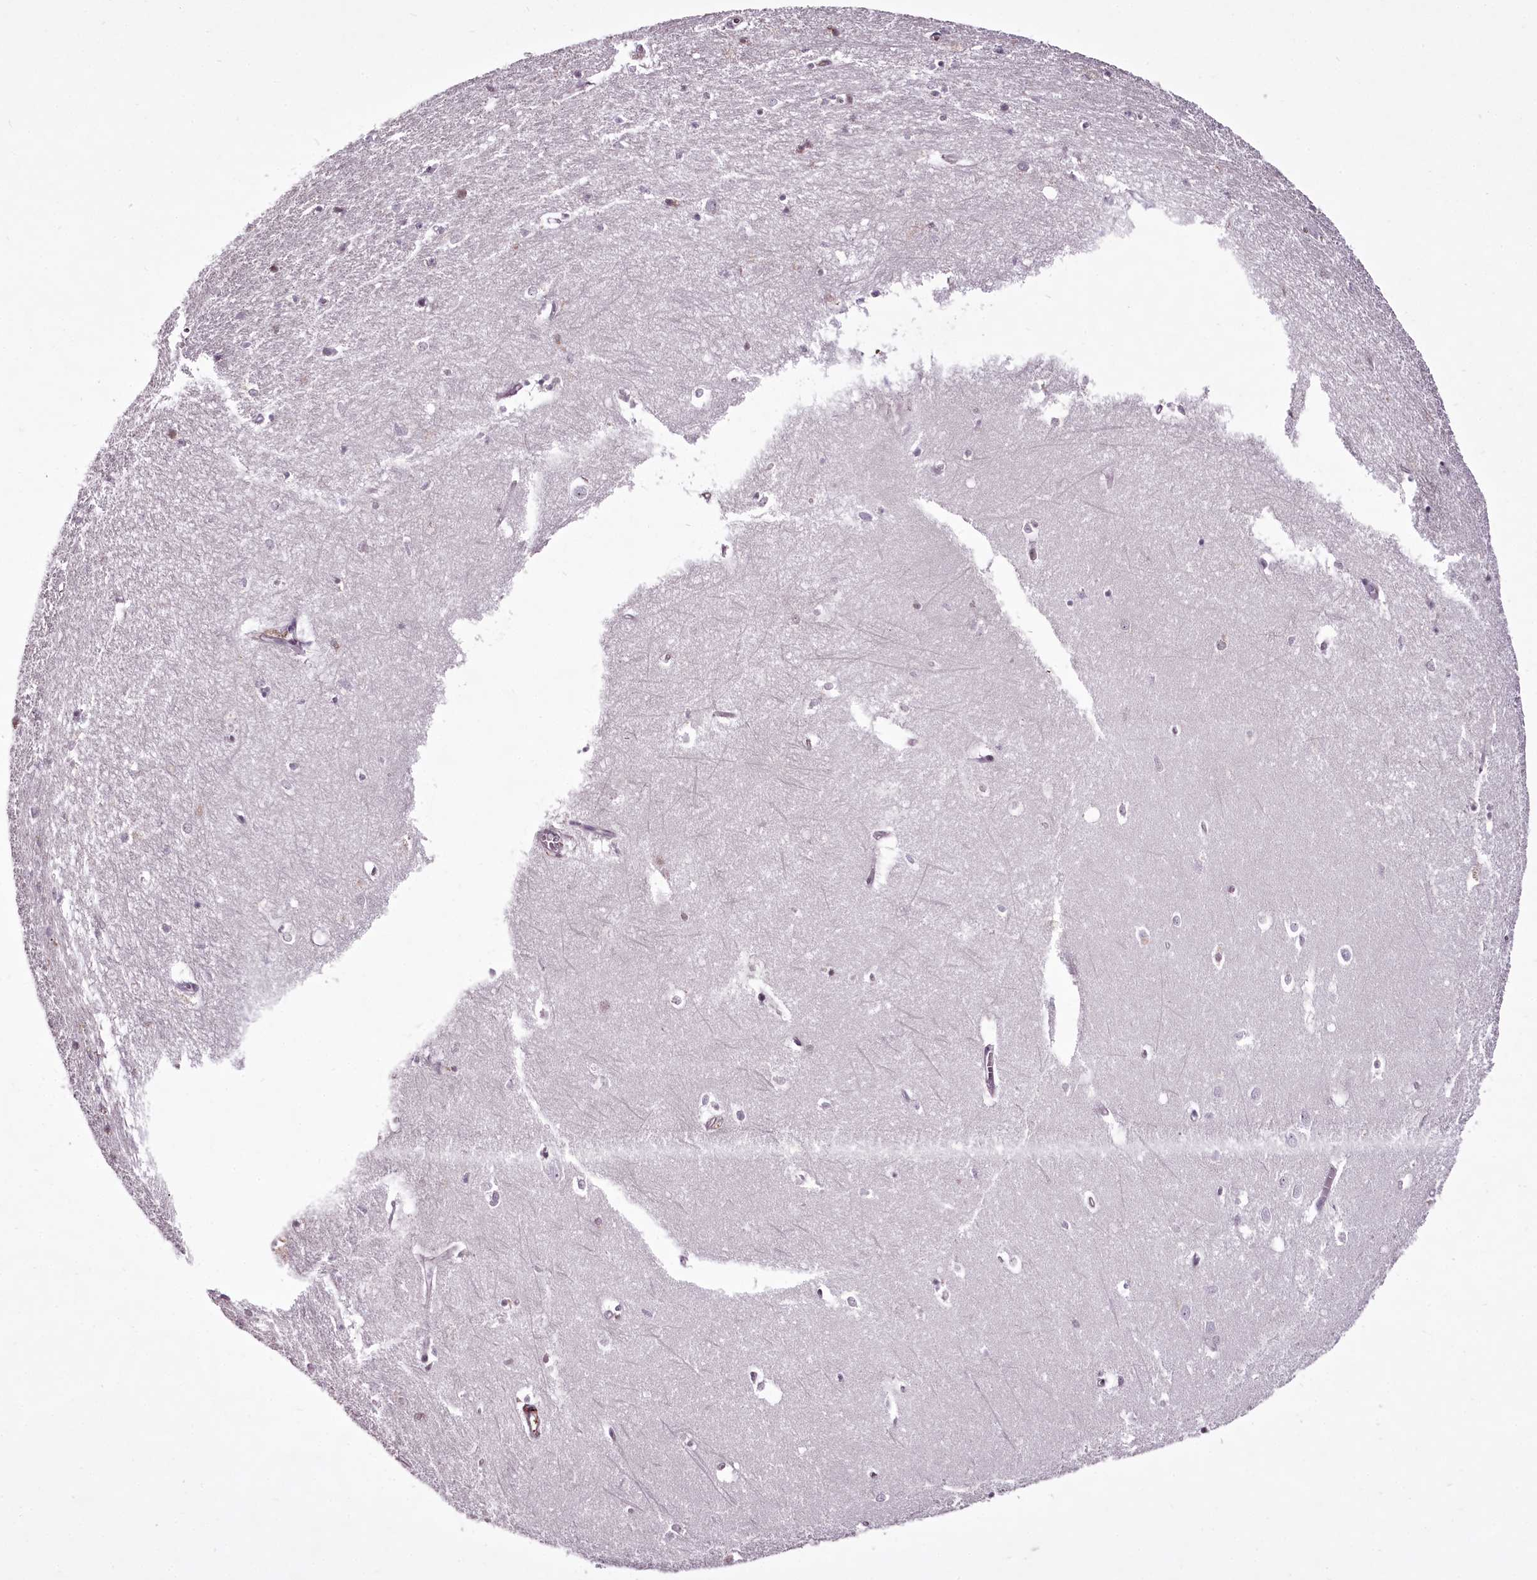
{"staining": {"intensity": "weak", "quantity": "<25%", "location": "nuclear"}, "tissue": "hippocampus", "cell_type": "Glial cells", "image_type": "normal", "snomed": [{"axis": "morphology", "description": "Normal tissue, NOS"}, {"axis": "topography", "description": "Hippocampus"}], "caption": "This is an immunohistochemistry (IHC) micrograph of benign hippocampus. There is no expression in glial cells.", "gene": "C1orf56", "patient": {"sex": "female", "age": 64}}